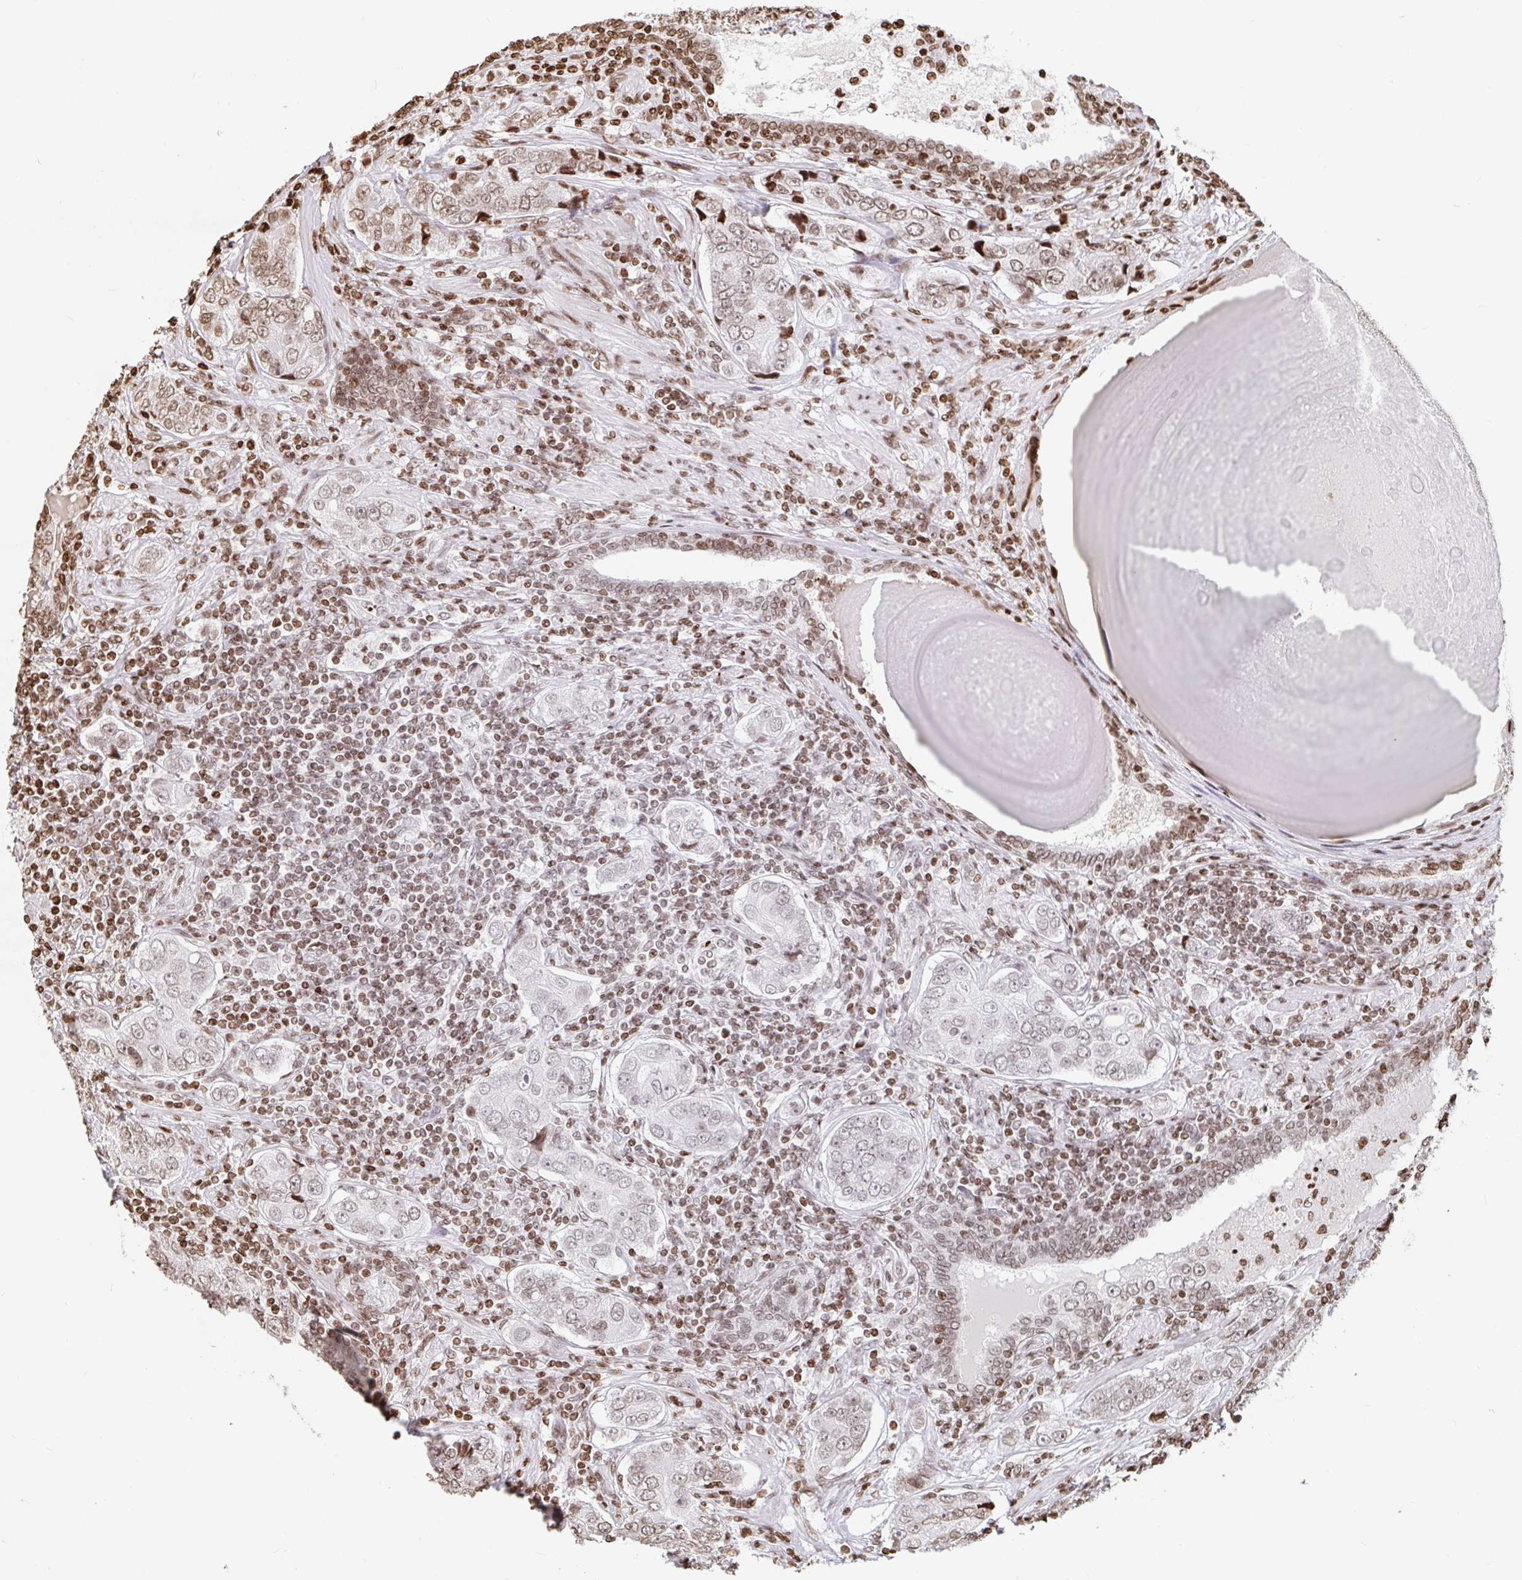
{"staining": {"intensity": "weak", "quantity": "25%-75%", "location": "nuclear"}, "tissue": "prostate cancer", "cell_type": "Tumor cells", "image_type": "cancer", "snomed": [{"axis": "morphology", "description": "Adenocarcinoma, High grade"}, {"axis": "topography", "description": "Prostate"}], "caption": "Immunohistochemical staining of prostate adenocarcinoma (high-grade) demonstrates low levels of weak nuclear protein positivity in approximately 25%-75% of tumor cells.", "gene": "H2BC5", "patient": {"sex": "male", "age": 60}}